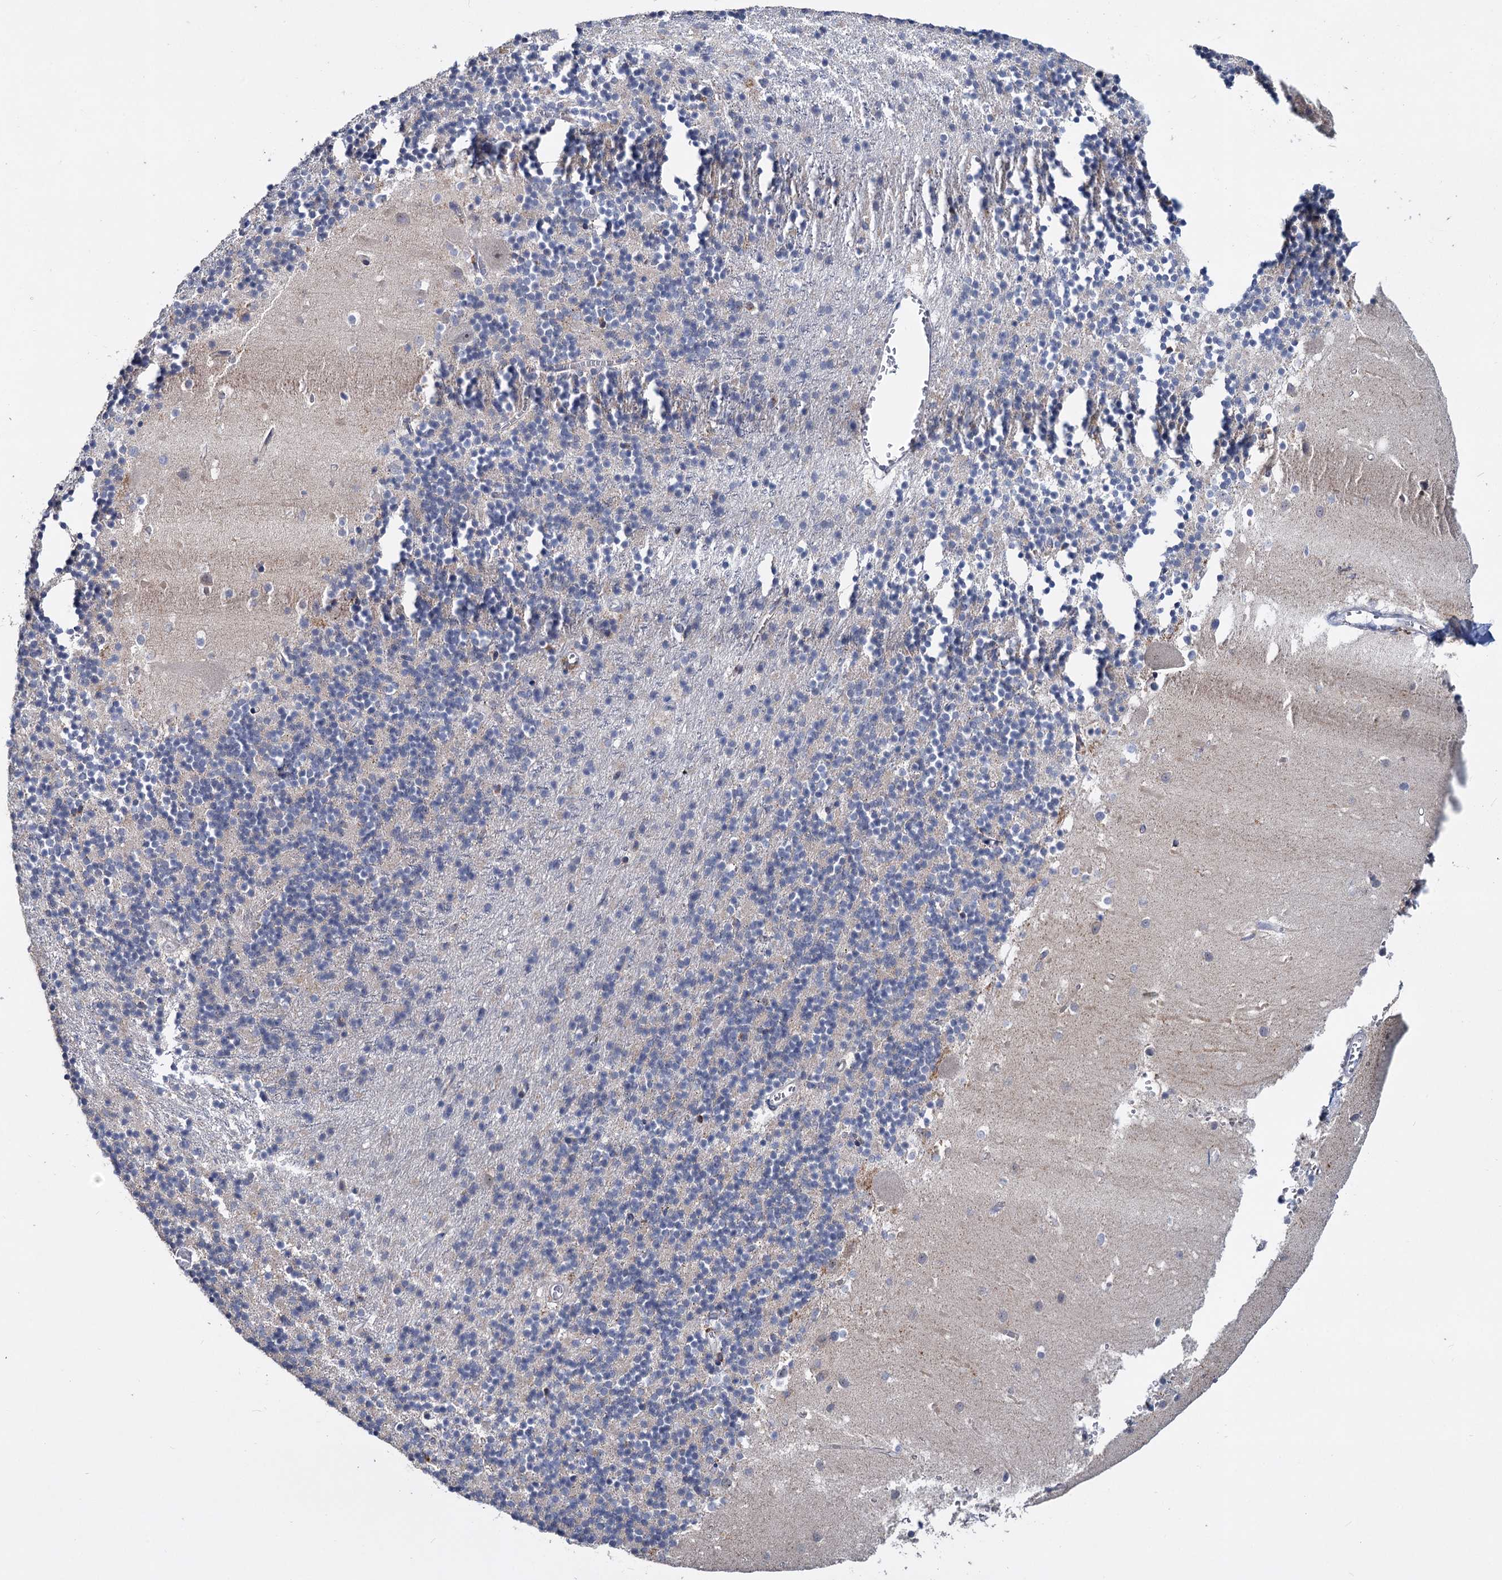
{"staining": {"intensity": "negative", "quantity": "none", "location": "none"}, "tissue": "cerebellum", "cell_type": "Cells in granular layer", "image_type": "normal", "snomed": [{"axis": "morphology", "description": "Normal tissue, NOS"}, {"axis": "topography", "description": "Cerebellum"}], "caption": "This is an immunohistochemistry (IHC) image of unremarkable human cerebellum. There is no staining in cells in granular layer.", "gene": "LRCH4", "patient": {"sex": "male", "age": 54}}